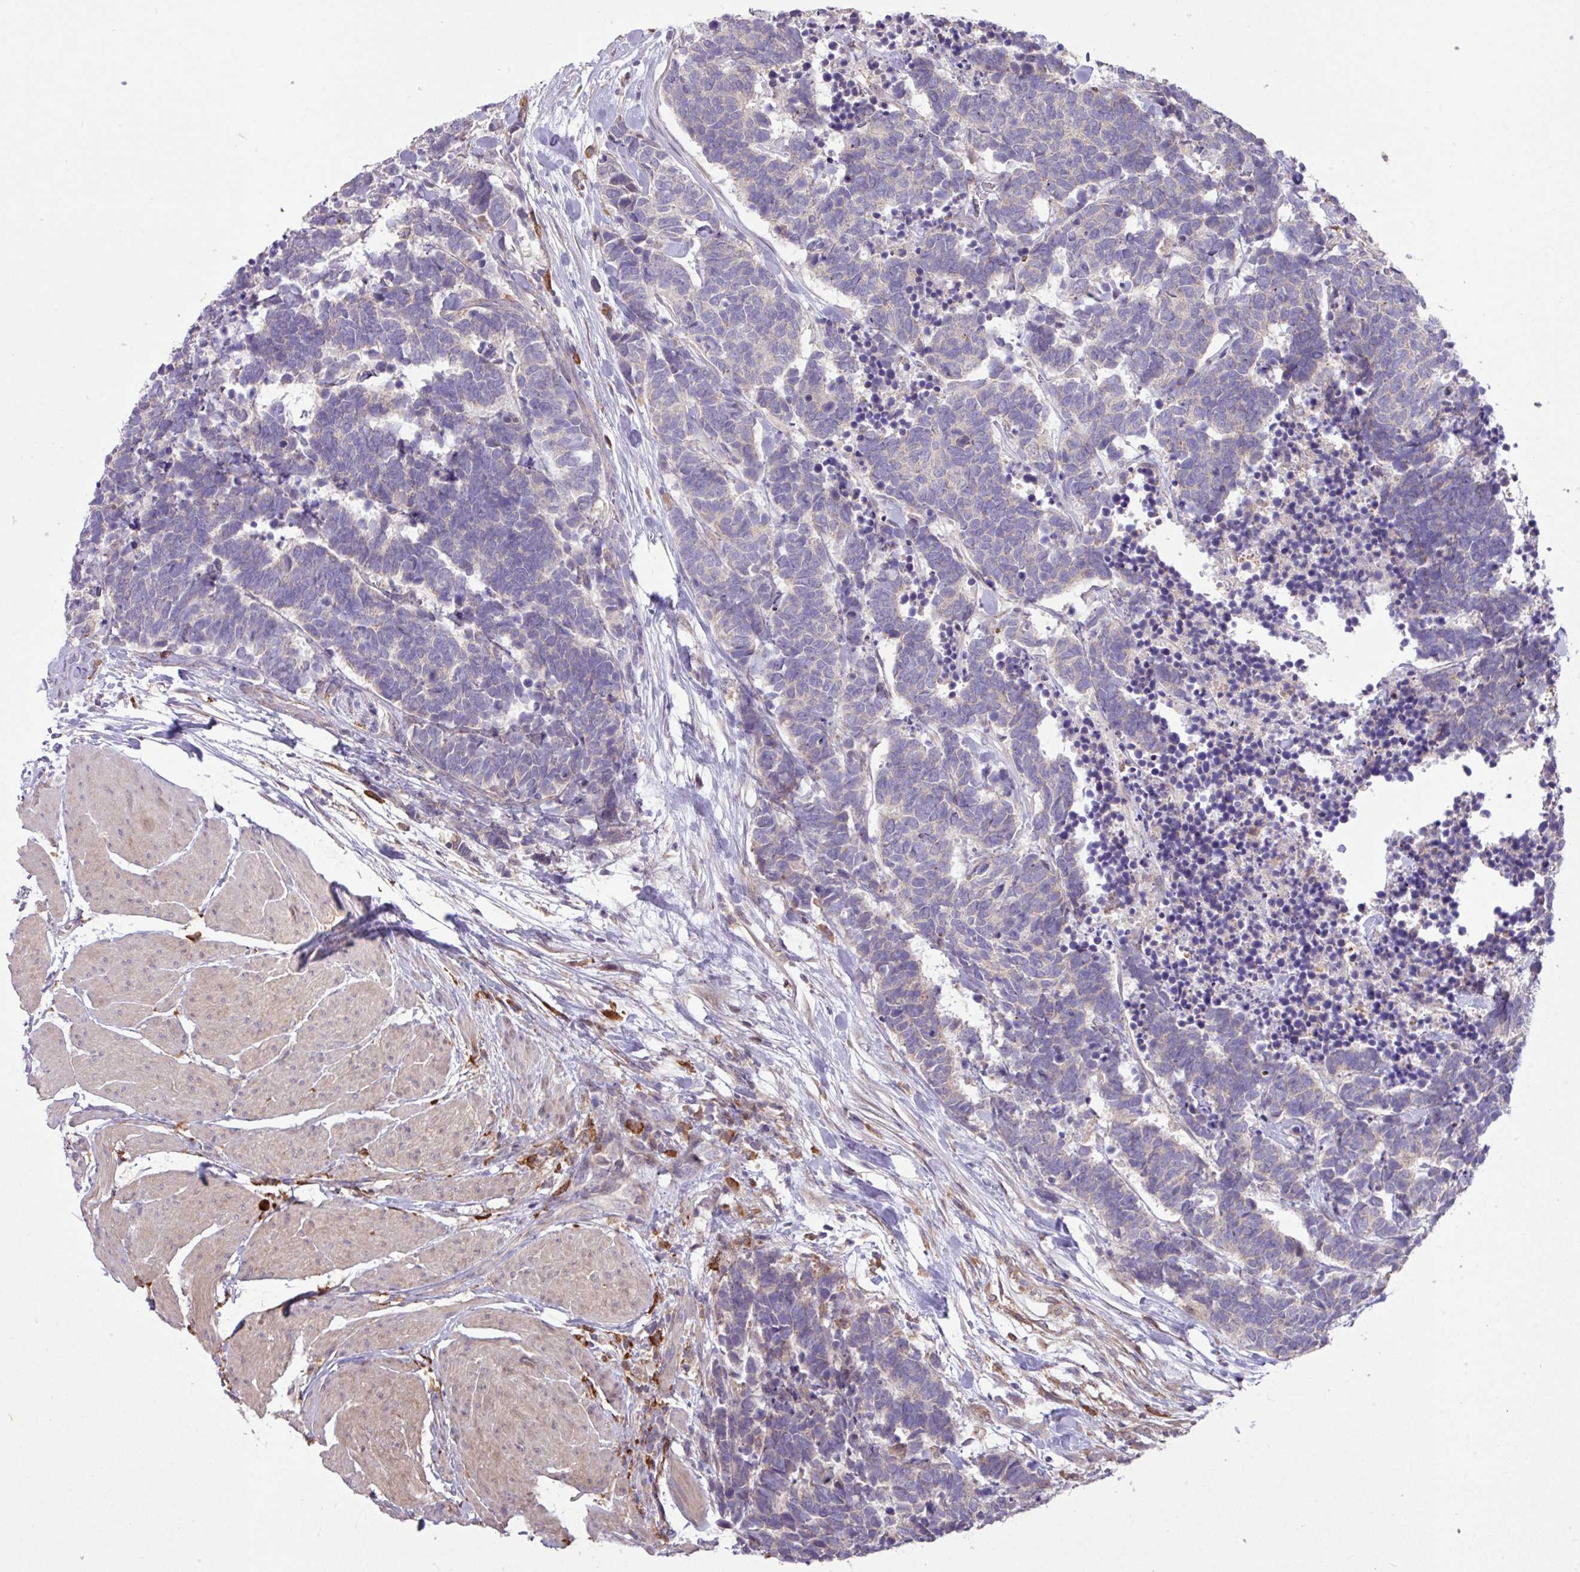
{"staining": {"intensity": "negative", "quantity": "none", "location": "none"}, "tissue": "carcinoid", "cell_type": "Tumor cells", "image_type": "cancer", "snomed": [{"axis": "morphology", "description": "Carcinoma, NOS"}, {"axis": "morphology", "description": "Carcinoid, malignant, NOS"}, {"axis": "topography", "description": "Urinary bladder"}], "caption": "This histopathology image is of carcinoma stained with immunohistochemistry (IHC) to label a protein in brown with the nuclei are counter-stained blue. There is no expression in tumor cells. Brightfield microscopy of immunohistochemistry stained with DAB (3,3'-diaminobenzidine) (brown) and hematoxylin (blue), captured at high magnification.", "gene": "ARHGEF25", "patient": {"sex": "male", "age": 57}}